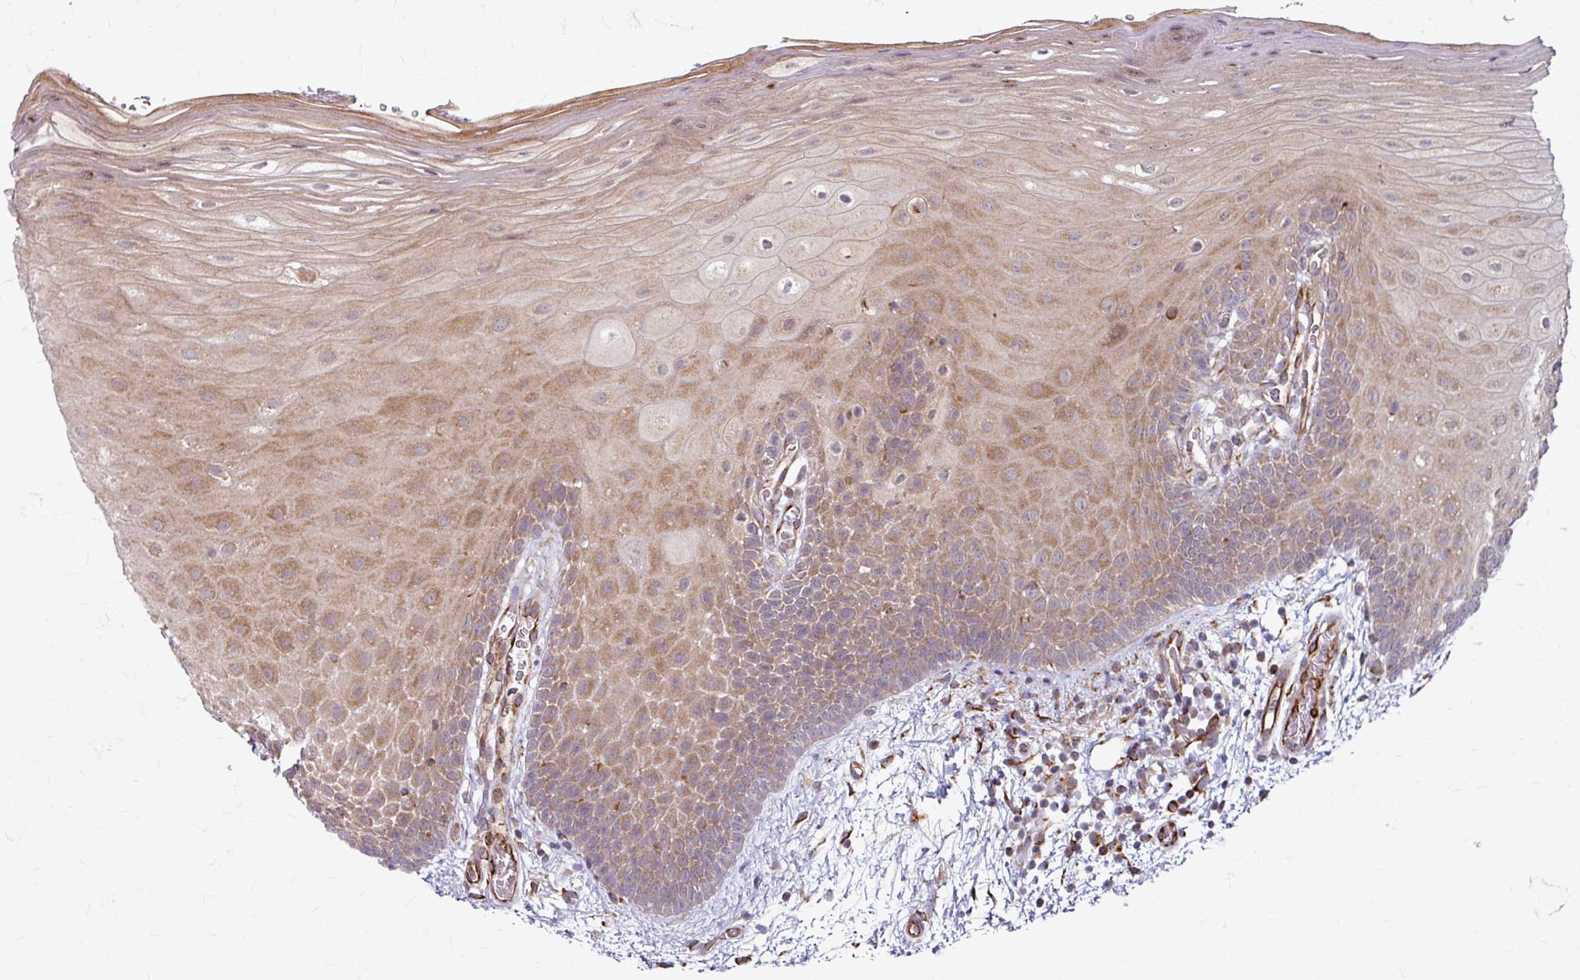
{"staining": {"intensity": "moderate", "quantity": ">75%", "location": "cytoplasmic/membranous"}, "tissue": "oral mucosa", "cell_type": "Squamous epithelial cells", "image_type": "normal", "snomed": [{"axis": "morphology", "description": "Normal tissue, NOS"}, {"axis": "morphology", "description": "Squamous cell carcinoma, NOS"}, {"axis": "topography", "description": "Oral tissue"}, {"axis": "topography", "description": "Tounge, NOS"}, {"axis": "topography", "description": "Head-Neck"}], "caption": "Oral mucosa stained with immunohistochemistry reveals moderate cytoplasmic/membranous expression in approximately >75% of squamous epithelial cells.", "gene": "DAAM2", "patient": {"sex": "male", "age": 76}}